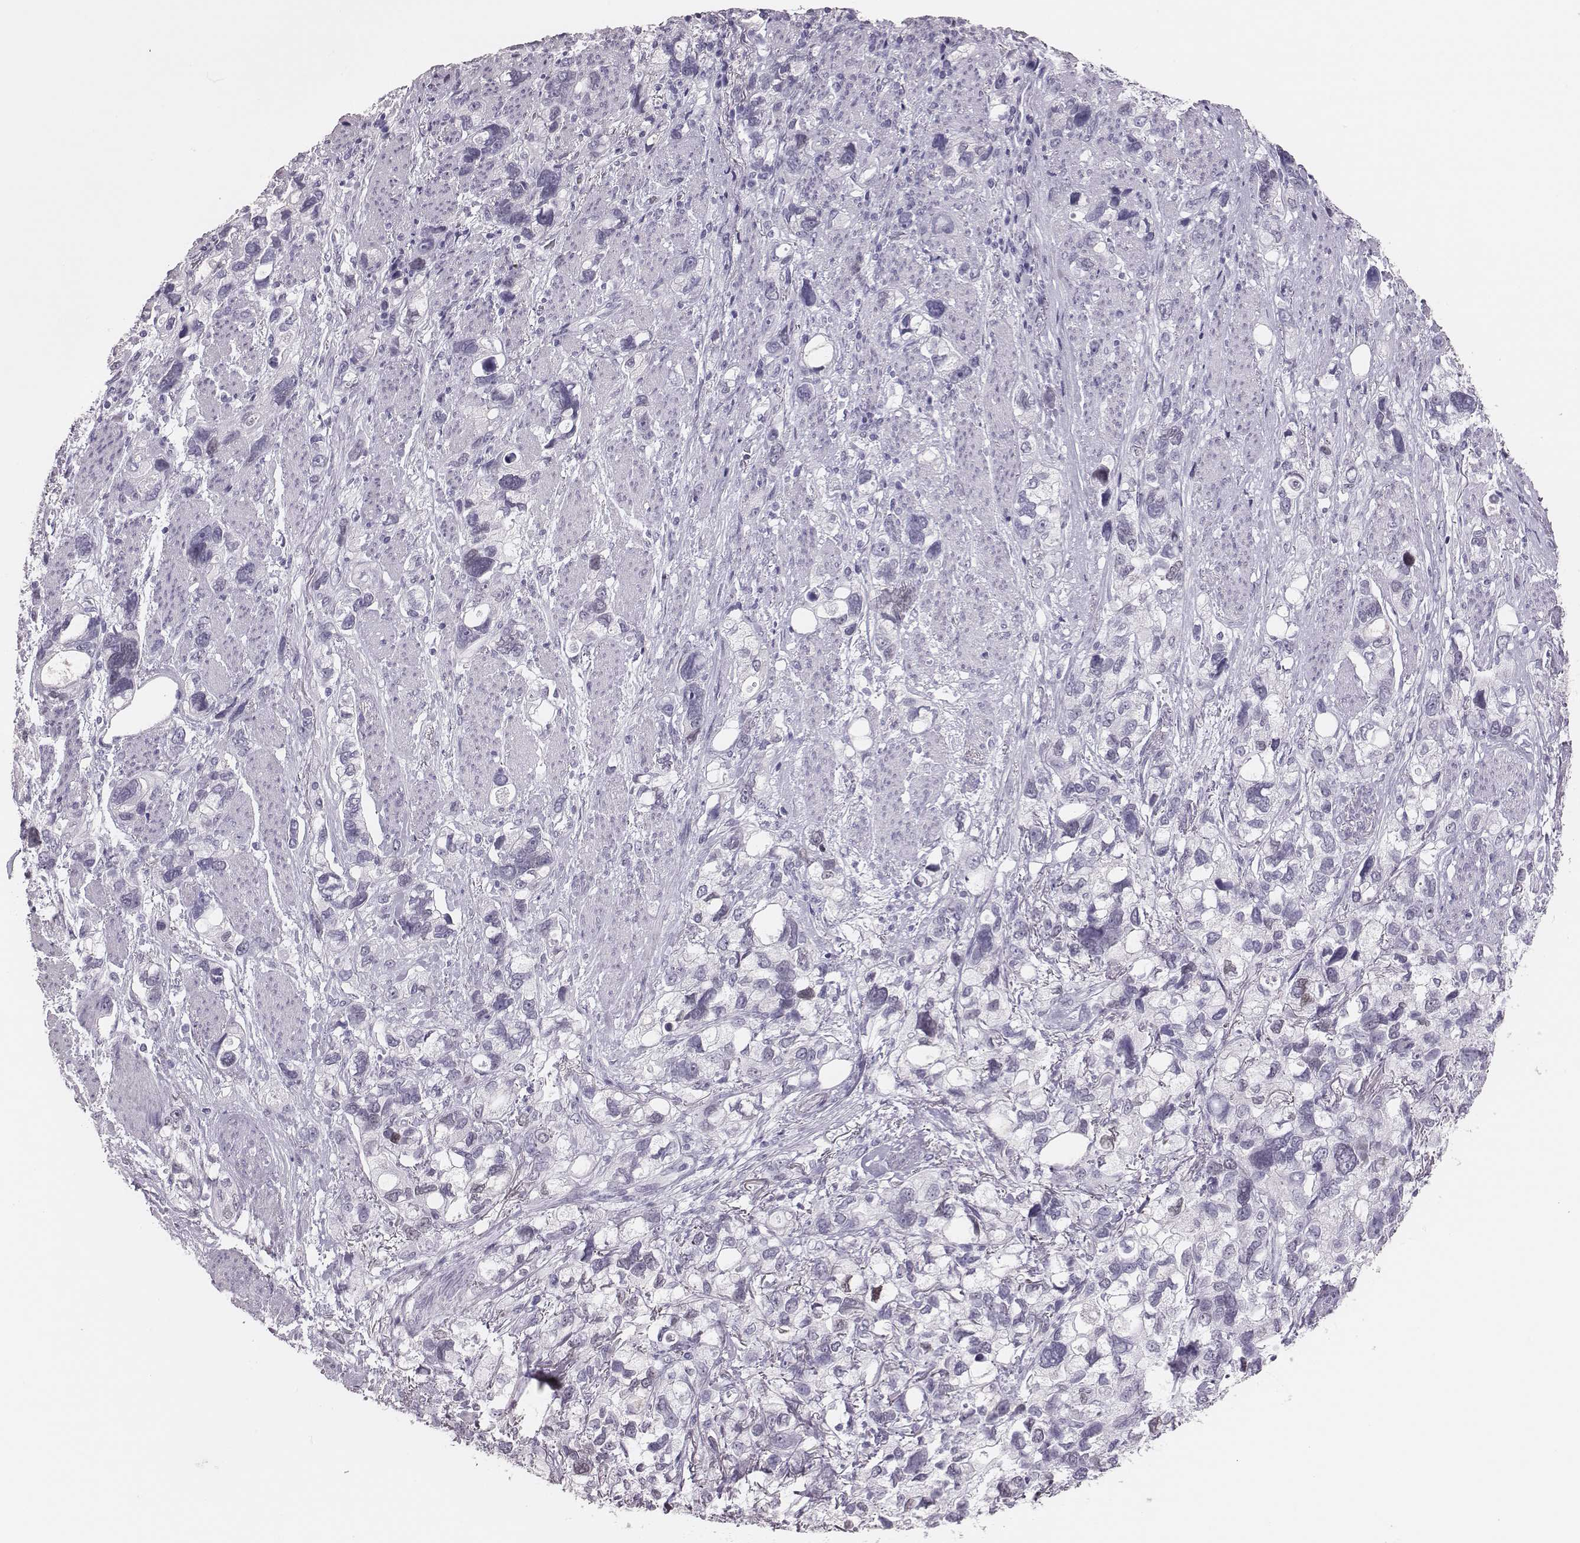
{"staining": {"intensity": "negative", "quantity": "none", "location": "none"}, "tissue": "stomach cancer", "cell_type": "Tumor cells", "image_type": "cancer", "snomed": [{"axis": "morphology", "description": "Adenocarcinoma, NOS"}, {"axis": "topography", "description": "Stomach, upper"}], "caption": "This is an IHC photomicrograph of adenocarcinoma (stomach). There is no staining in tumor cells.", "gene": "H1-6", "patient": {"sex": "female", "age": 81}}